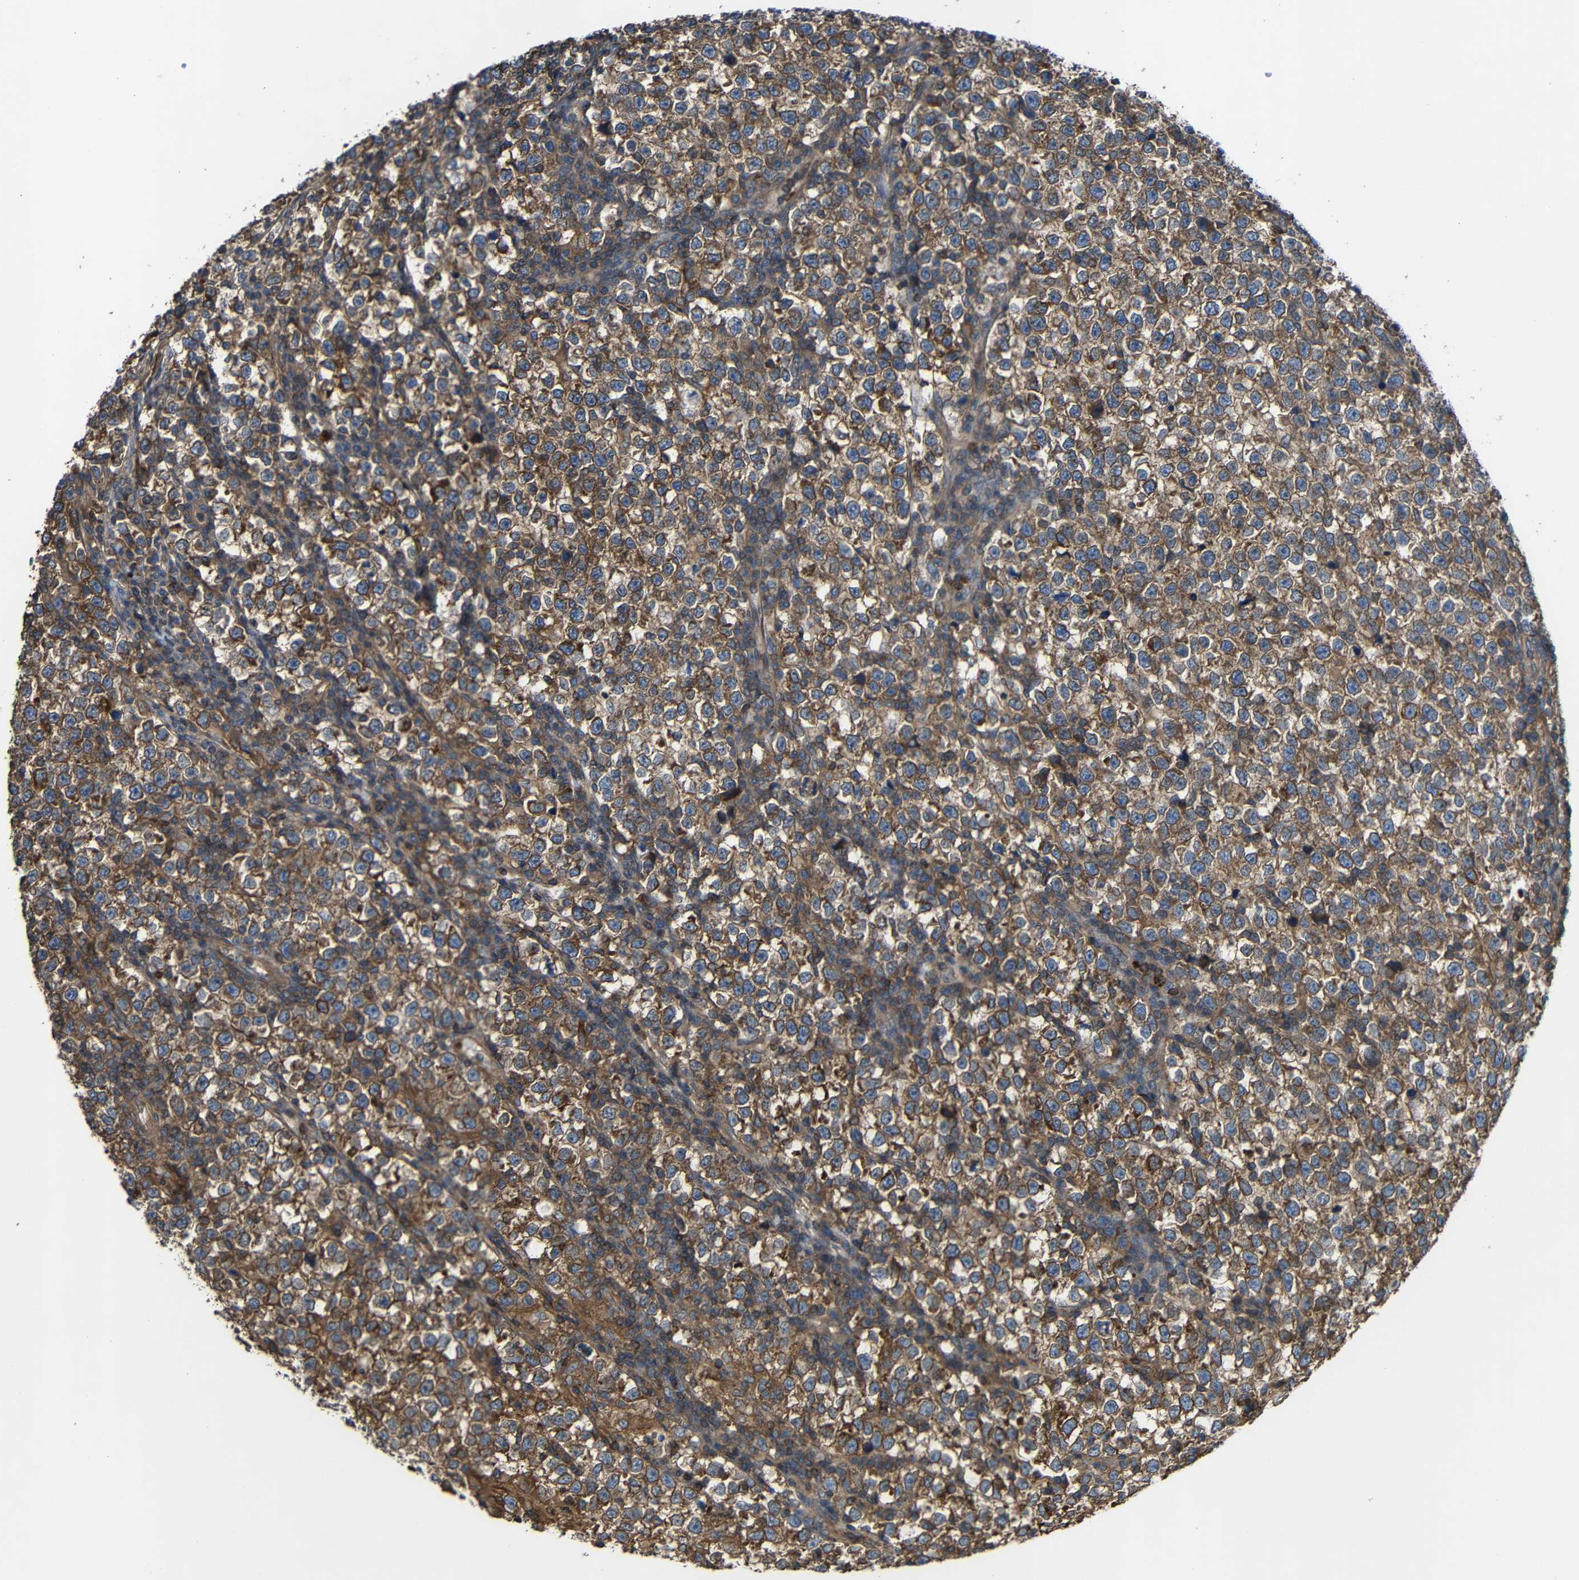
{"staining": {"intensity": "moderate", "quantity": ">75%", "location": "cytoplasmic/membranous"}, "tissue": "testis cancer", "cell_type": "Tumor cells", "image_type": "cancer", "snomed": [{"axis": "morphology", "description": "Normal tissue, NOS"}, {"axis": "morphology", "description": "Seminoma, NOS"}, {"axis": "topography", "description": "Testis"}], "caption": "A brown stain highlights moderate cytoplasmic/membranous positivity of a protein in human testis cancer tumor cells. Immunohistochemistry stains the protein of interest in brown and the nuclei are stained blue.", "gene": "TREM2", "patient": {"sex": "male", "age": 43}}